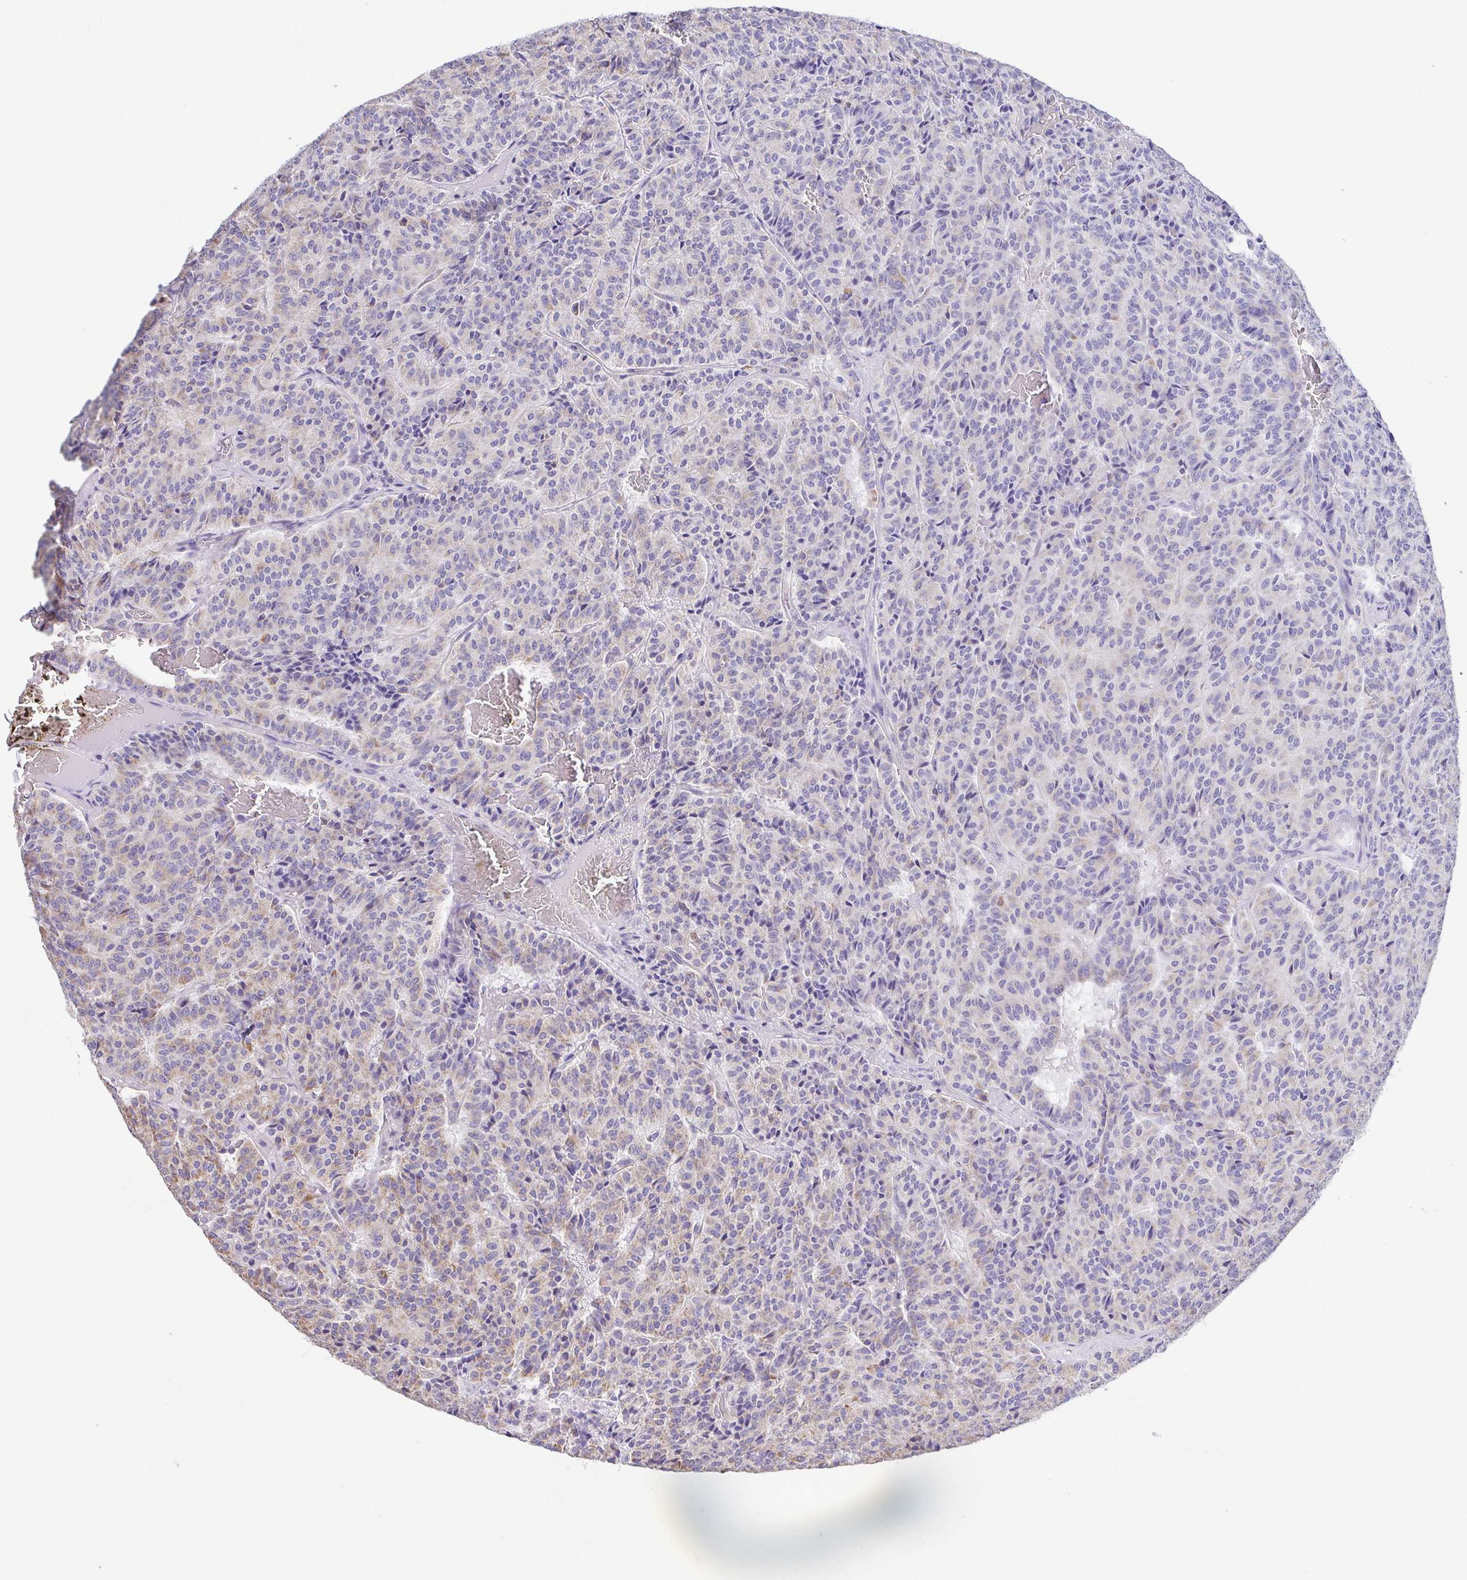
{"staining": {"intensity": "weak", "quantity": "25%-75%", "location": "cytoplasmic/membranous"}, "tissue": "carcinoid", "cell_type": "Tumor cells", "image_type": "cancer", "snomed": [{"axis": "morphology", "description": "Carcinoid, malignant, NOS"}, {"axis": "topography", "description": "Lung"}], "caption": "This histopathology image demonstrates carcinoid (malignant) stained with IHC to label a protein in brown. The cytoplasmic/membranous of tumor cells show weak positivity for the protein. Nuclei are counter-stained blue.", "gene": "GINM1", "patient": {"sex": "male", "age": 70}}